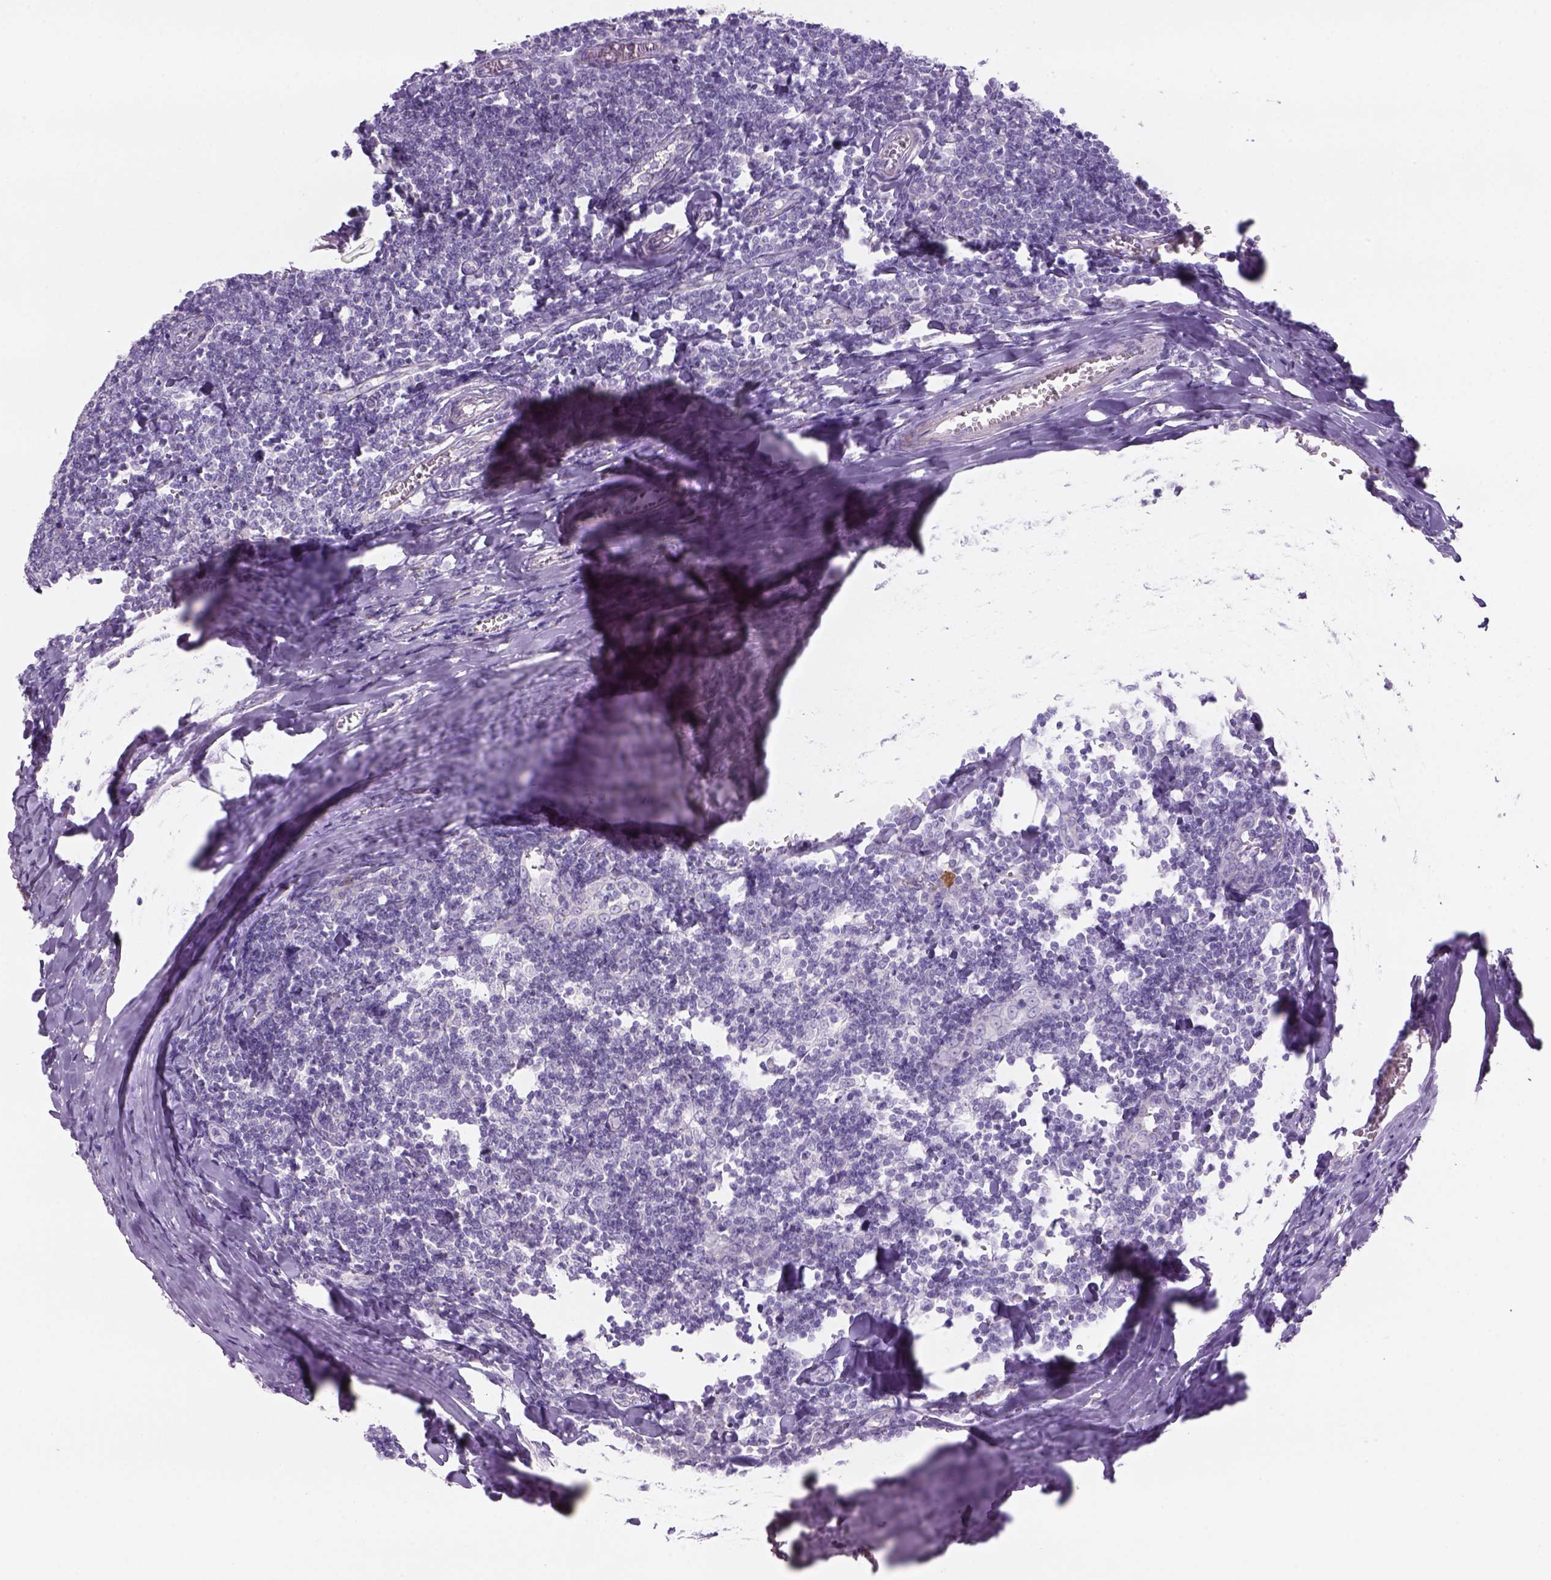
{"staining": {"intensity": "negative", "quantity": "none", "location": "none"}, "tissue": "tonsil", "cell_type": "Germinal center cells", "image_type": "normal", "snomed": [{"axis": "morphology", "description": "Normal tissue, NOS"}, {"axis": "topography", "description": "Tonsil"}], "caption": "Photomicrograph shows no protein positivity in germinal center cells of unremarkable tonsil.", "gene": "TENM4", "patient": {"sex": "female", "age": 12}}